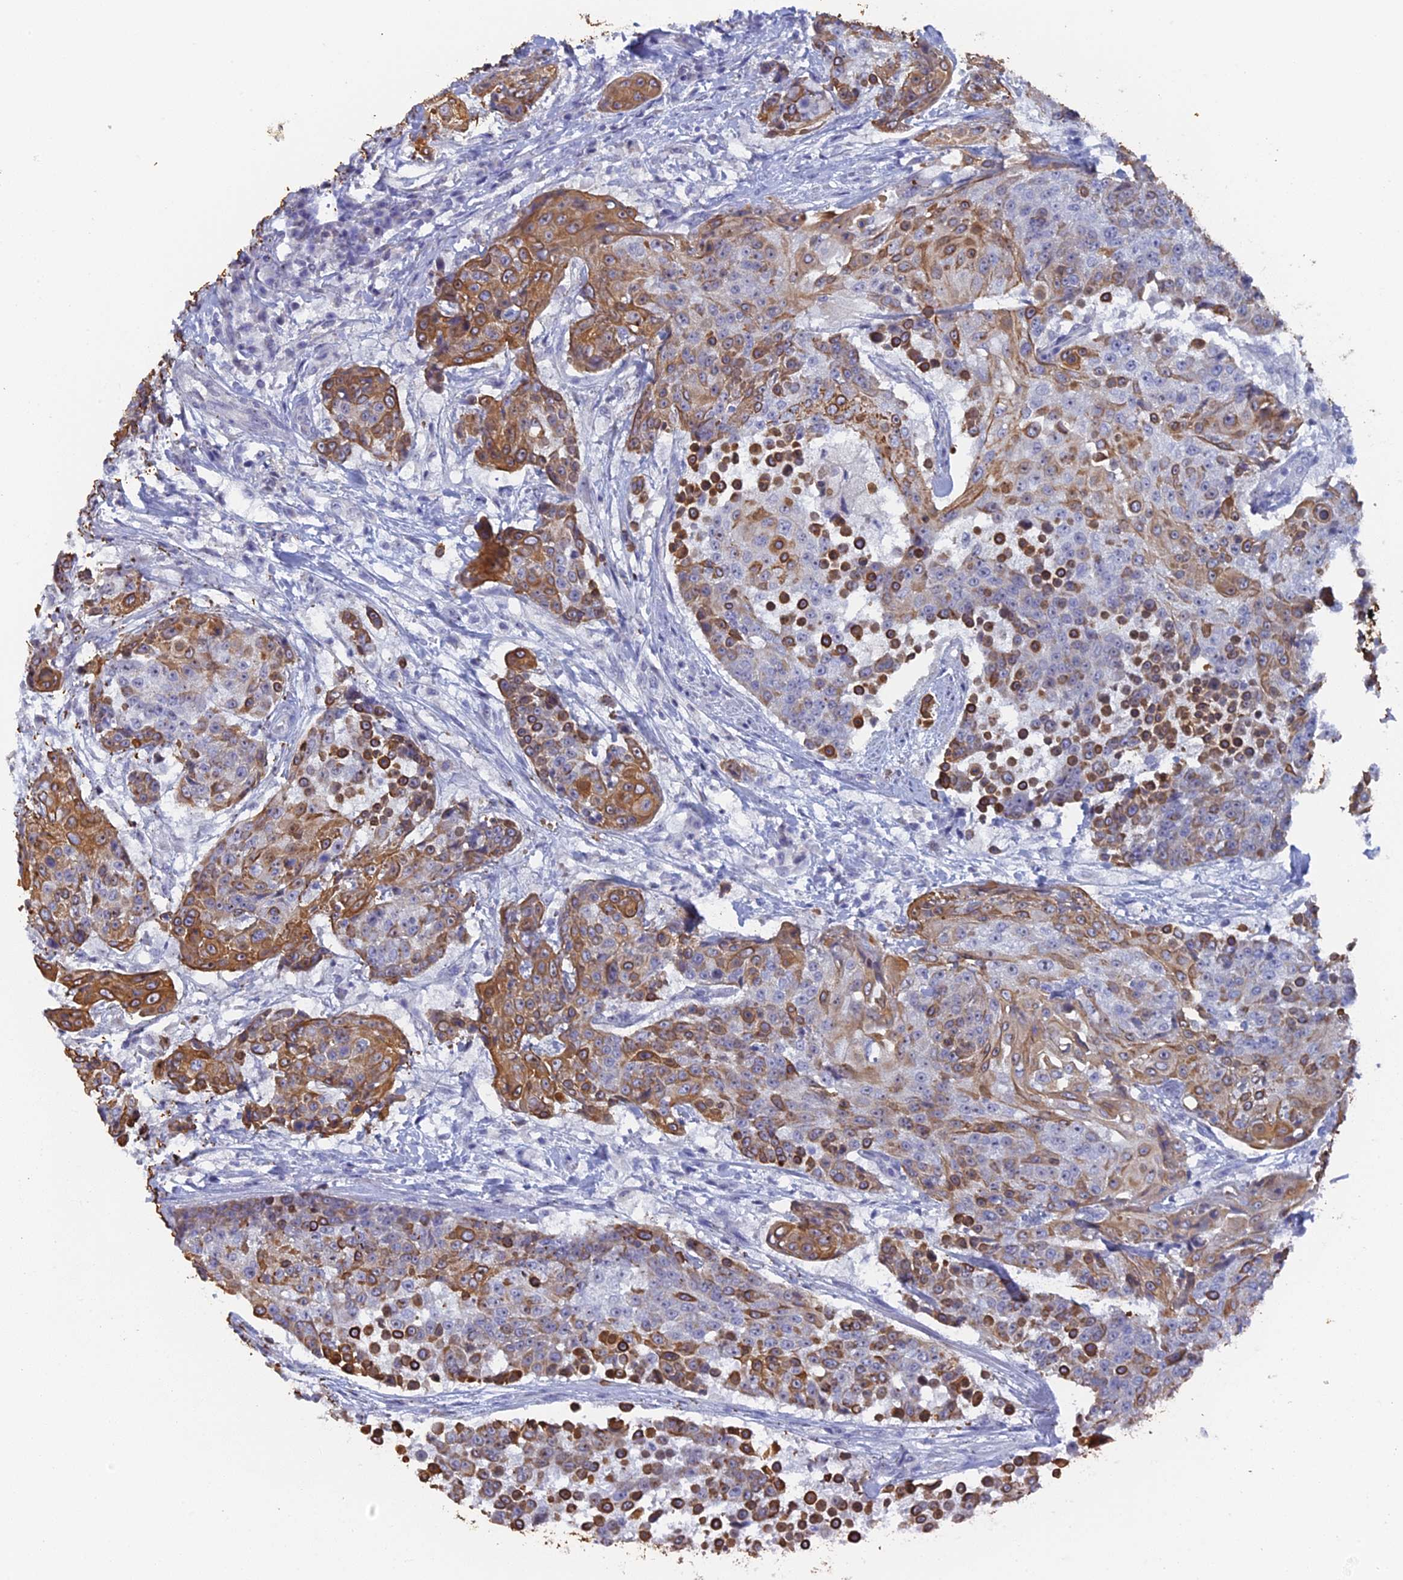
{"staining": {"intensity": "strong", "quantity": "25%-75%", "location": "cytoplasmic/membranous"}, "tissue": "urothelial cancer", "cell_type": "Tumor cells", "image_type": "cancer", "snomed": [{"axis": "morphology", "description": "Urothelial carcinoma, High grade"}, {"axis": "topography", "description": "Urinary bladder"}], "caption": "Immunohistochemistry photomicrograph of neoplastic tissue: urothelial cancer stained using immunohistochemistry demonstrates high levels of strong protein expression localized specifically in the cytoplasmic/membranous of tumor cells, appearing as a cytoplasmic/membranous brown color.", "gene": "SRFBP1", "patient": {"sex": "female", "age": 63}}